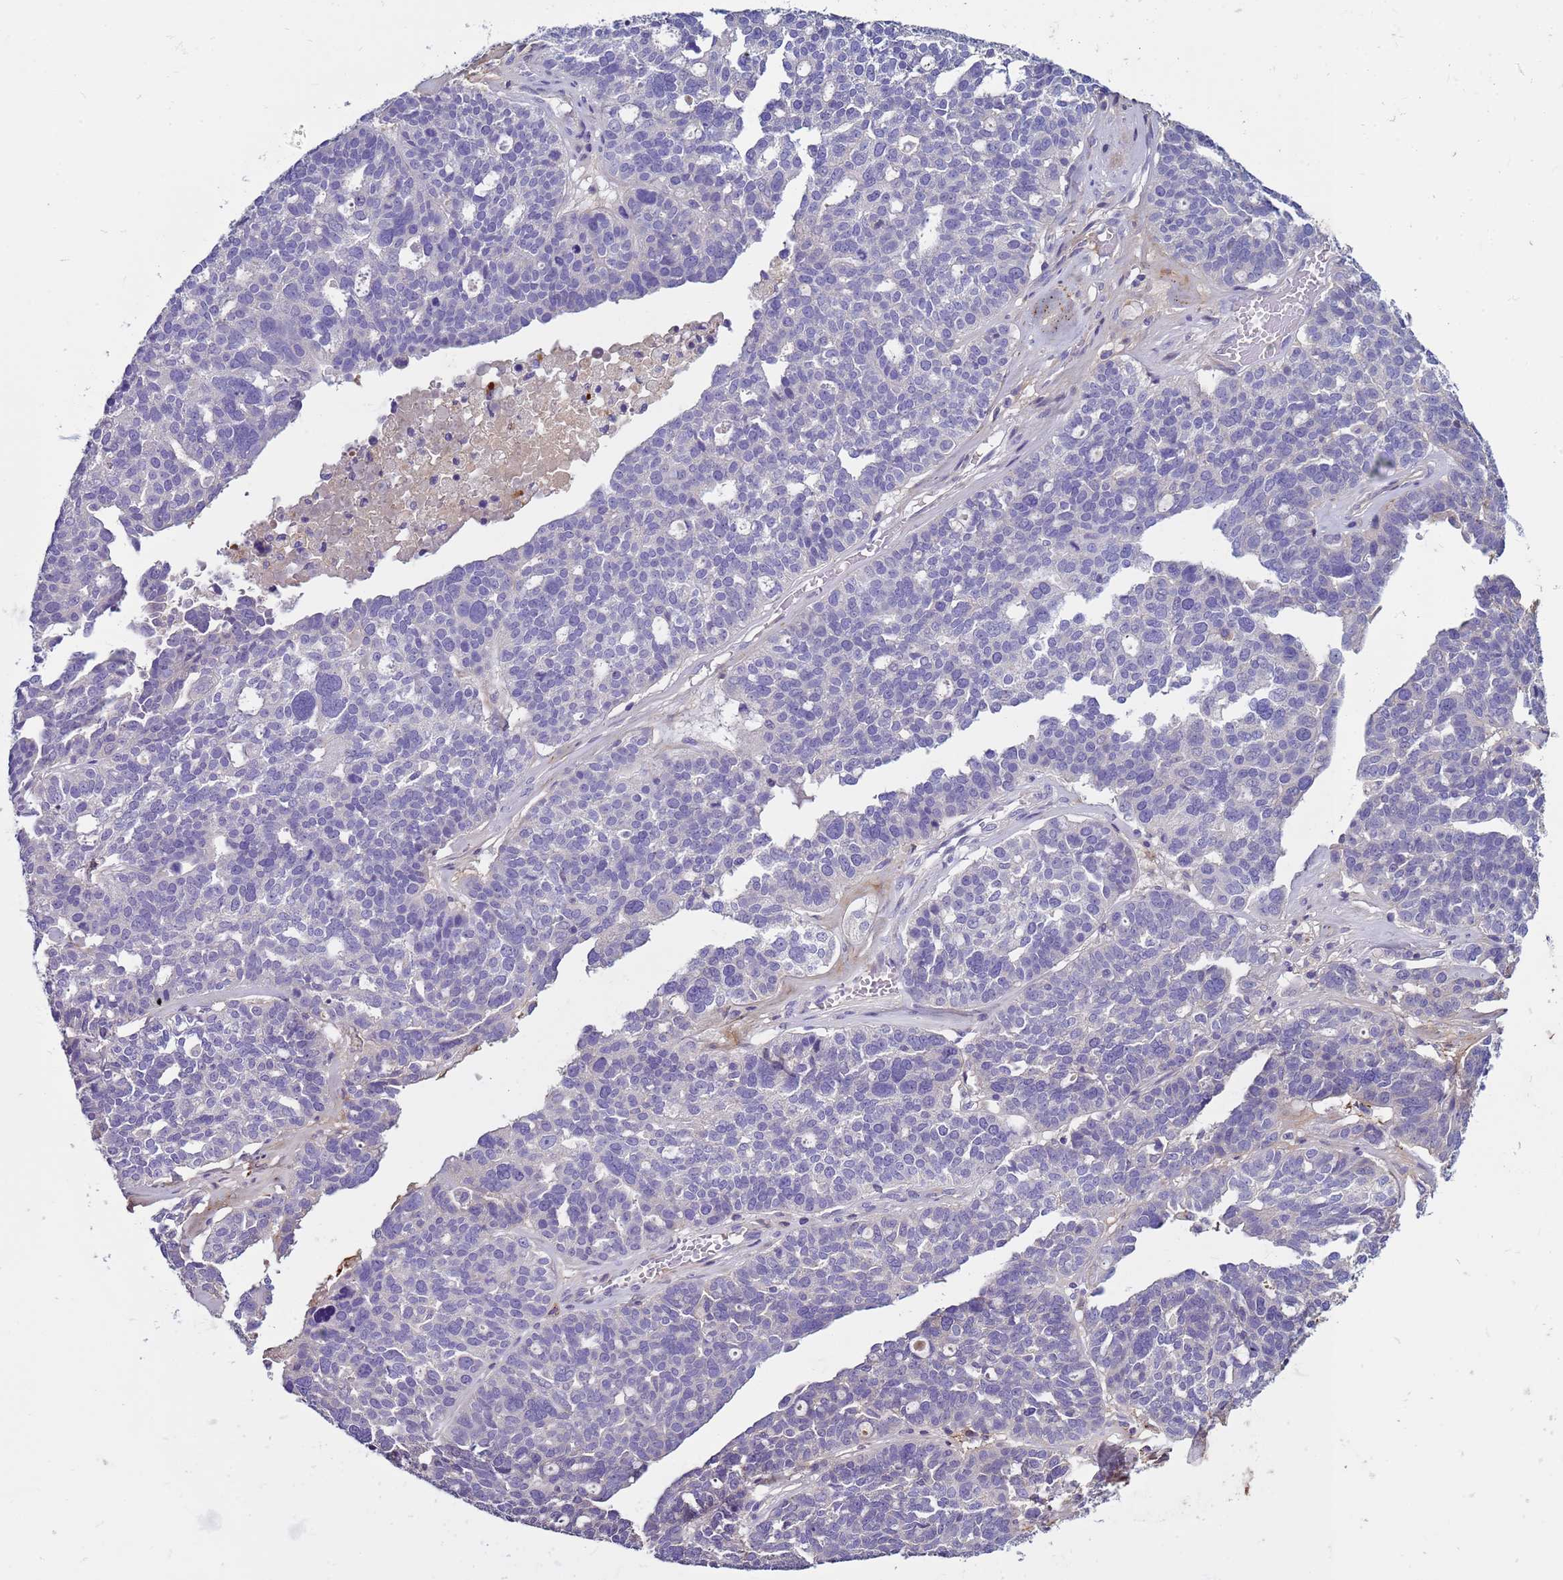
{"staining": {"intensity": "negative", "quantity": "none", "location": "none"}, "tissue": "ovarian cancer", "cell_type": "Tumor cells", "image_type": "cancer", "snomed": [{"axis": "morphology", "description": "Cystadenocarcinoma, serous, NOS"}, {"axis": "topography", "description": "Ovary"}], "caption": "Immunohistochemistry (IHC) image of human serous cystadenocarcinoma (ovarian) stained for a protein (brown), which reveals no positivity in tumor cells.", "gene": "TRIM51", "patient": {"sex": "female", "age": 59}}